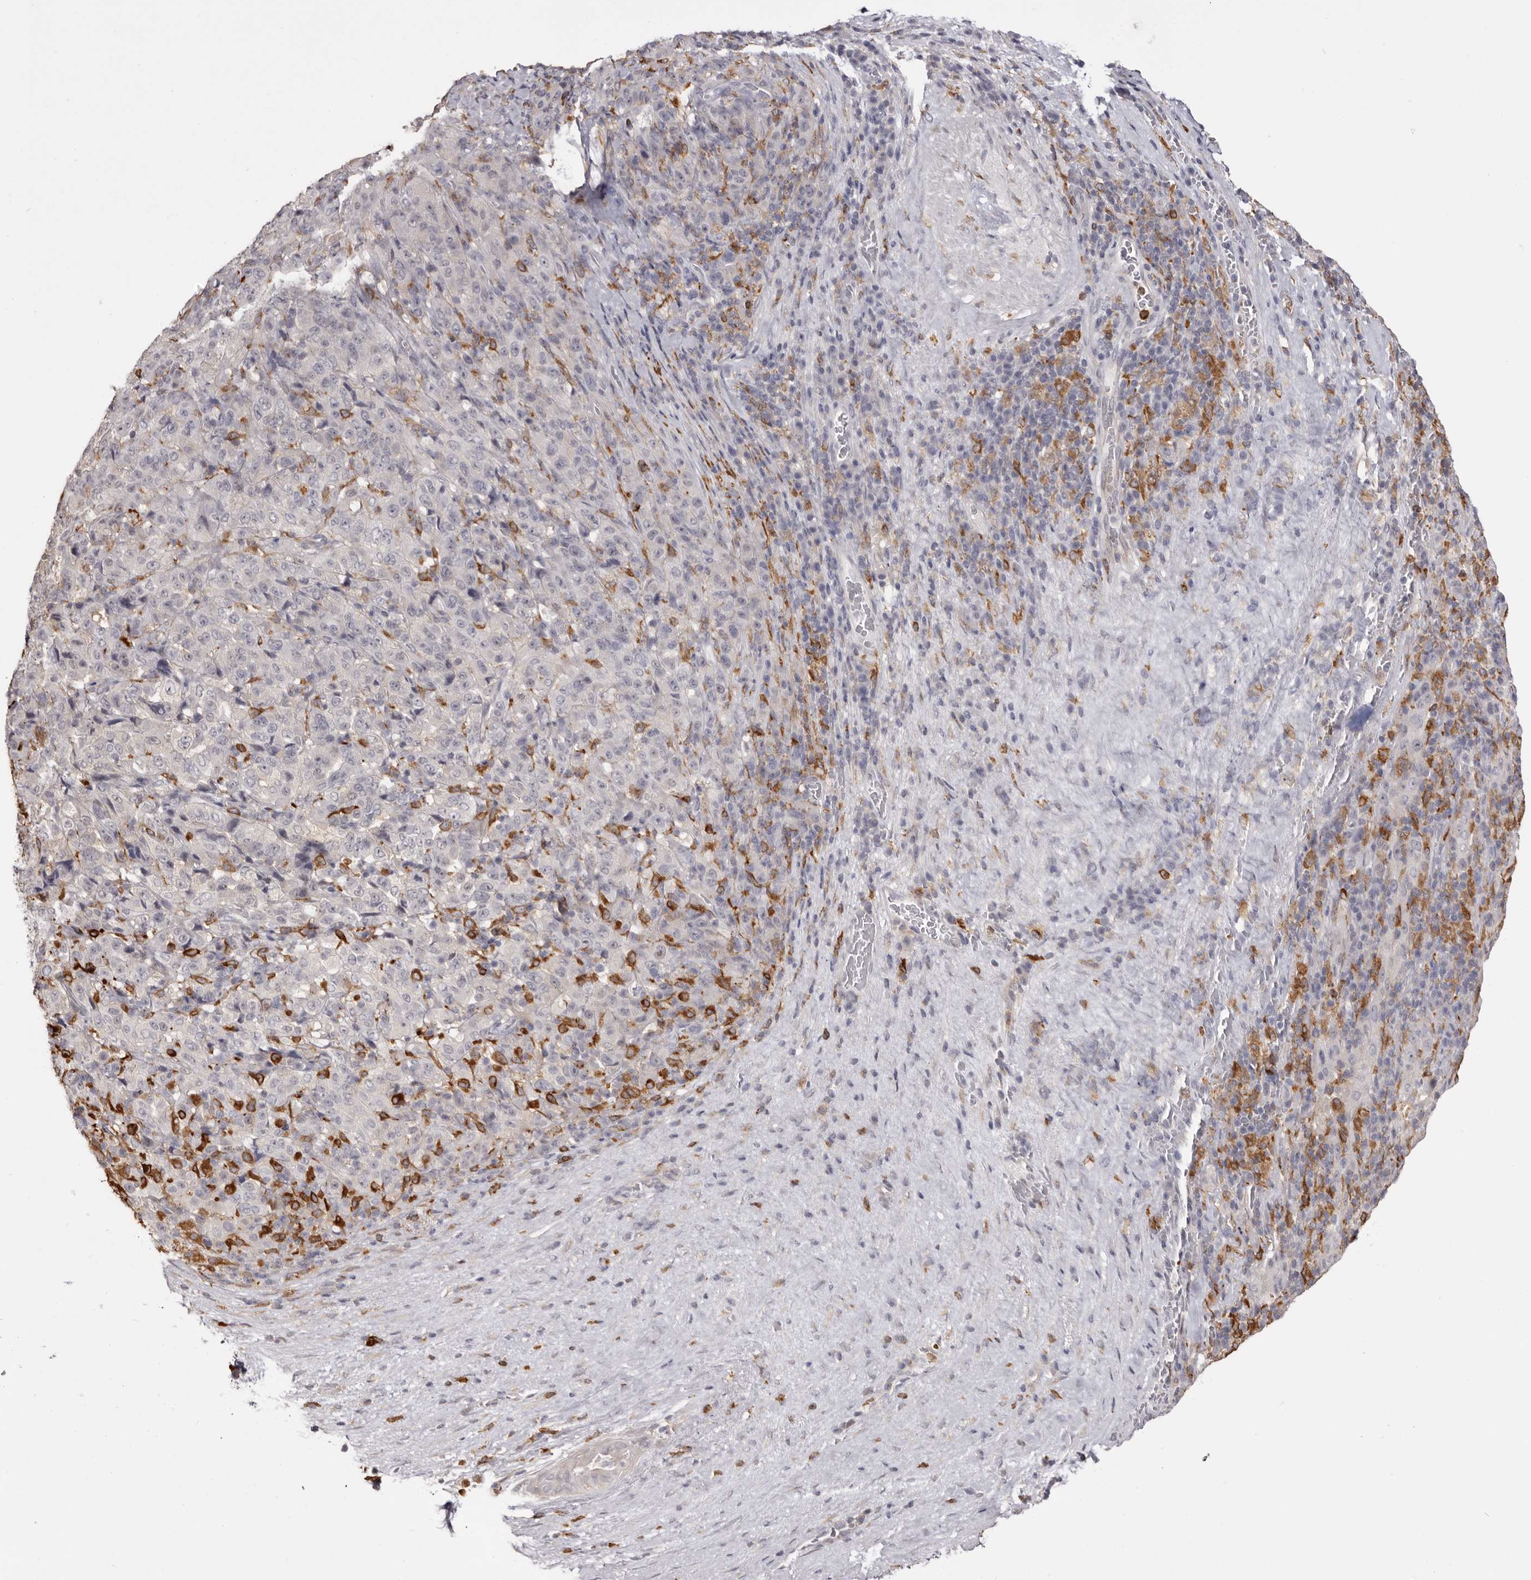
{"staining": {"intensity": "negative", "quantity": "none", "location": "none"}, "tissue": "pancreatic cancer", "cell_type": "Tumor cells", "image_type": "cancer", "snomed": [{"axis": "morphology", "description": "Adenocarcinoma, NOS"}, {"axis": "topography", "description": "Pancreas"}], "caption": "The photomicrograph displays no staining of tumor cells in pancreatic cancer (adenocarcinoma).", "gene": "TNNI1", "patient": {"sex": "male", "age": 63}}